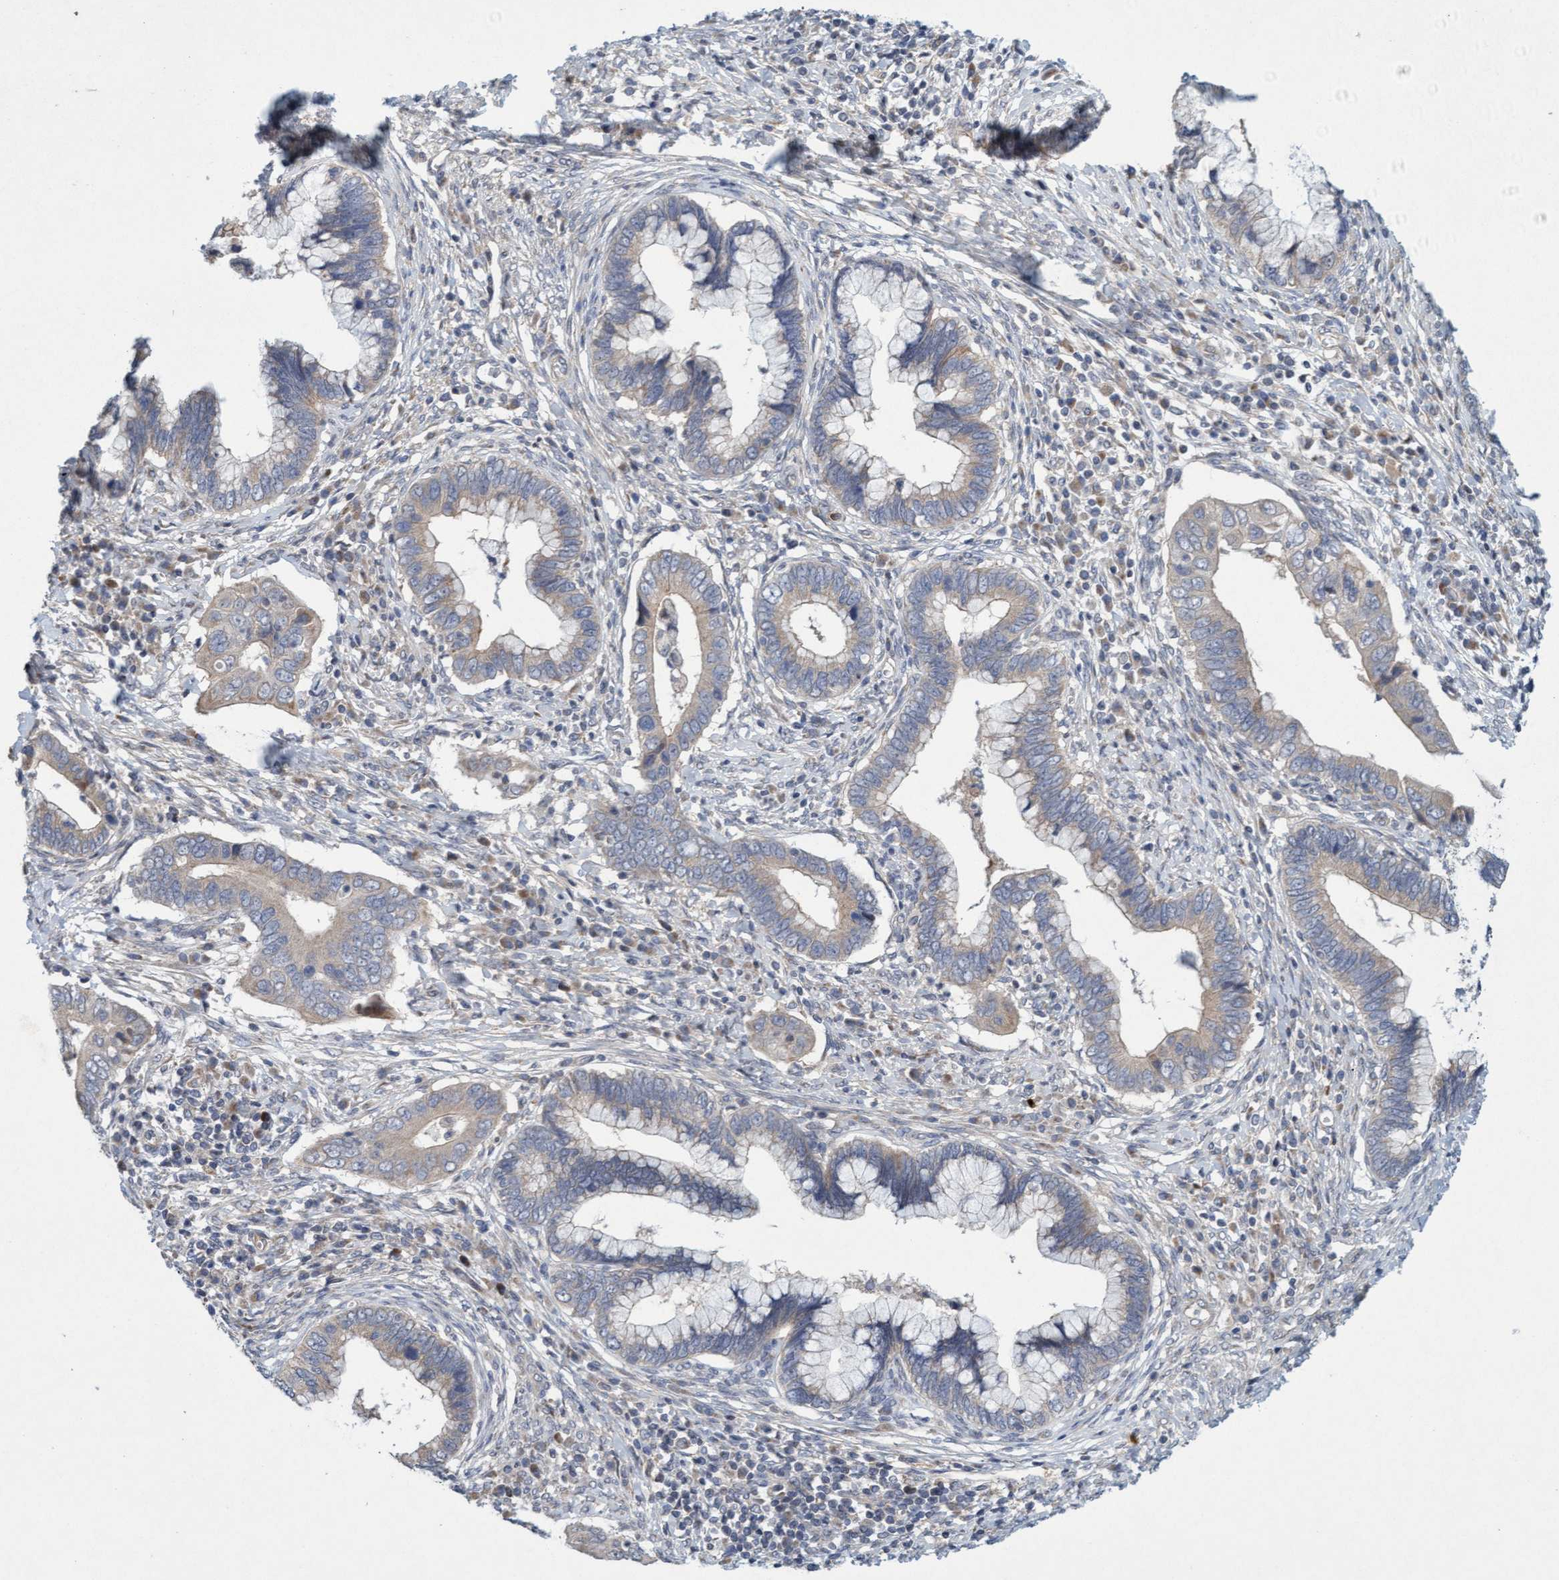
{"staining": {"intensity": "weak", "quantity": "<25%", "location": "cytoplasmic/membranous"}, "tissue": "cervical cancer", "cell_type": "Tumor cells", "image_type": "cancer", "snomed": [{"axis": "morphology", "description": "Adenocarcinoma, NOS"}, {"axis": "topography", "description": "Cervix"}], "caption": "Image shows no protein positivity in tumor cells of cervical cancer (adenocarcinoma) tissue.", "gene": "DDHD2", "patient": {"sex": "female", "age": 44}}